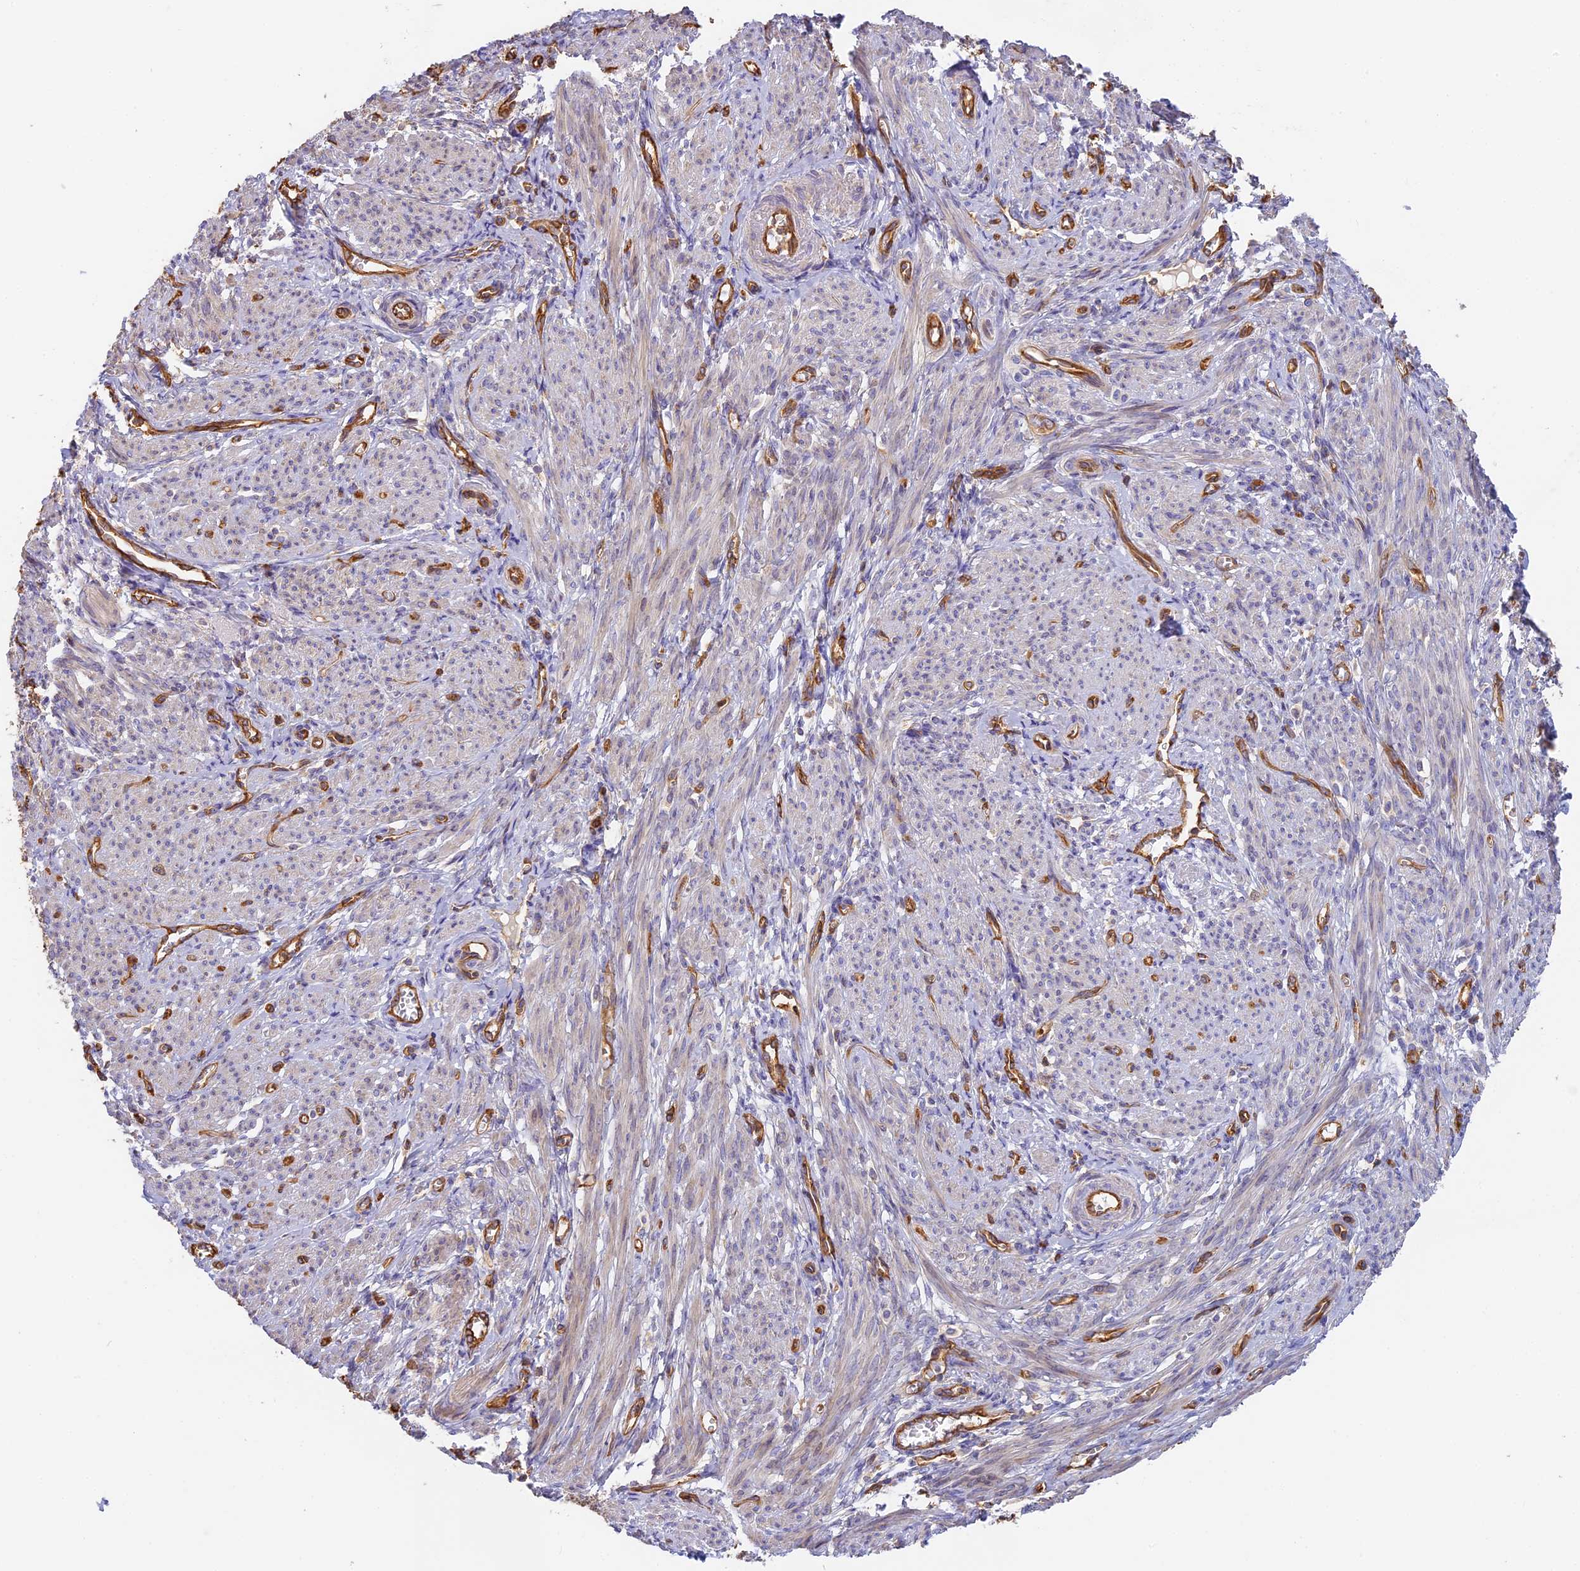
{"staining": {"intensity": "weak", "quantity": "<25%", "location": "cytoplasmic/membranous"}, "tissue": "smooth muscle", "cell_type": "Smooth muscle cells", "image_type": "normal", "snomed": [{"axis": "morphology", "description": "Normal tissue, NOS"}, {"axis": "topography", "description": "Smooth muscle"}], "caption": "A high-resolution photomicrograph shows immunohistochemistry staining of benign smooth muscle, which reveals no significant positivity in smooth muscle cells. The staining was performed using DAB (3,3'-diaminobenzidine) to visualize the protein expression in brown, while the nuclei were stained in blue with hematoxylin (Magnification: 20x).", "gene": "VPS18", "patient": {"sex": "female", "age": 39}}